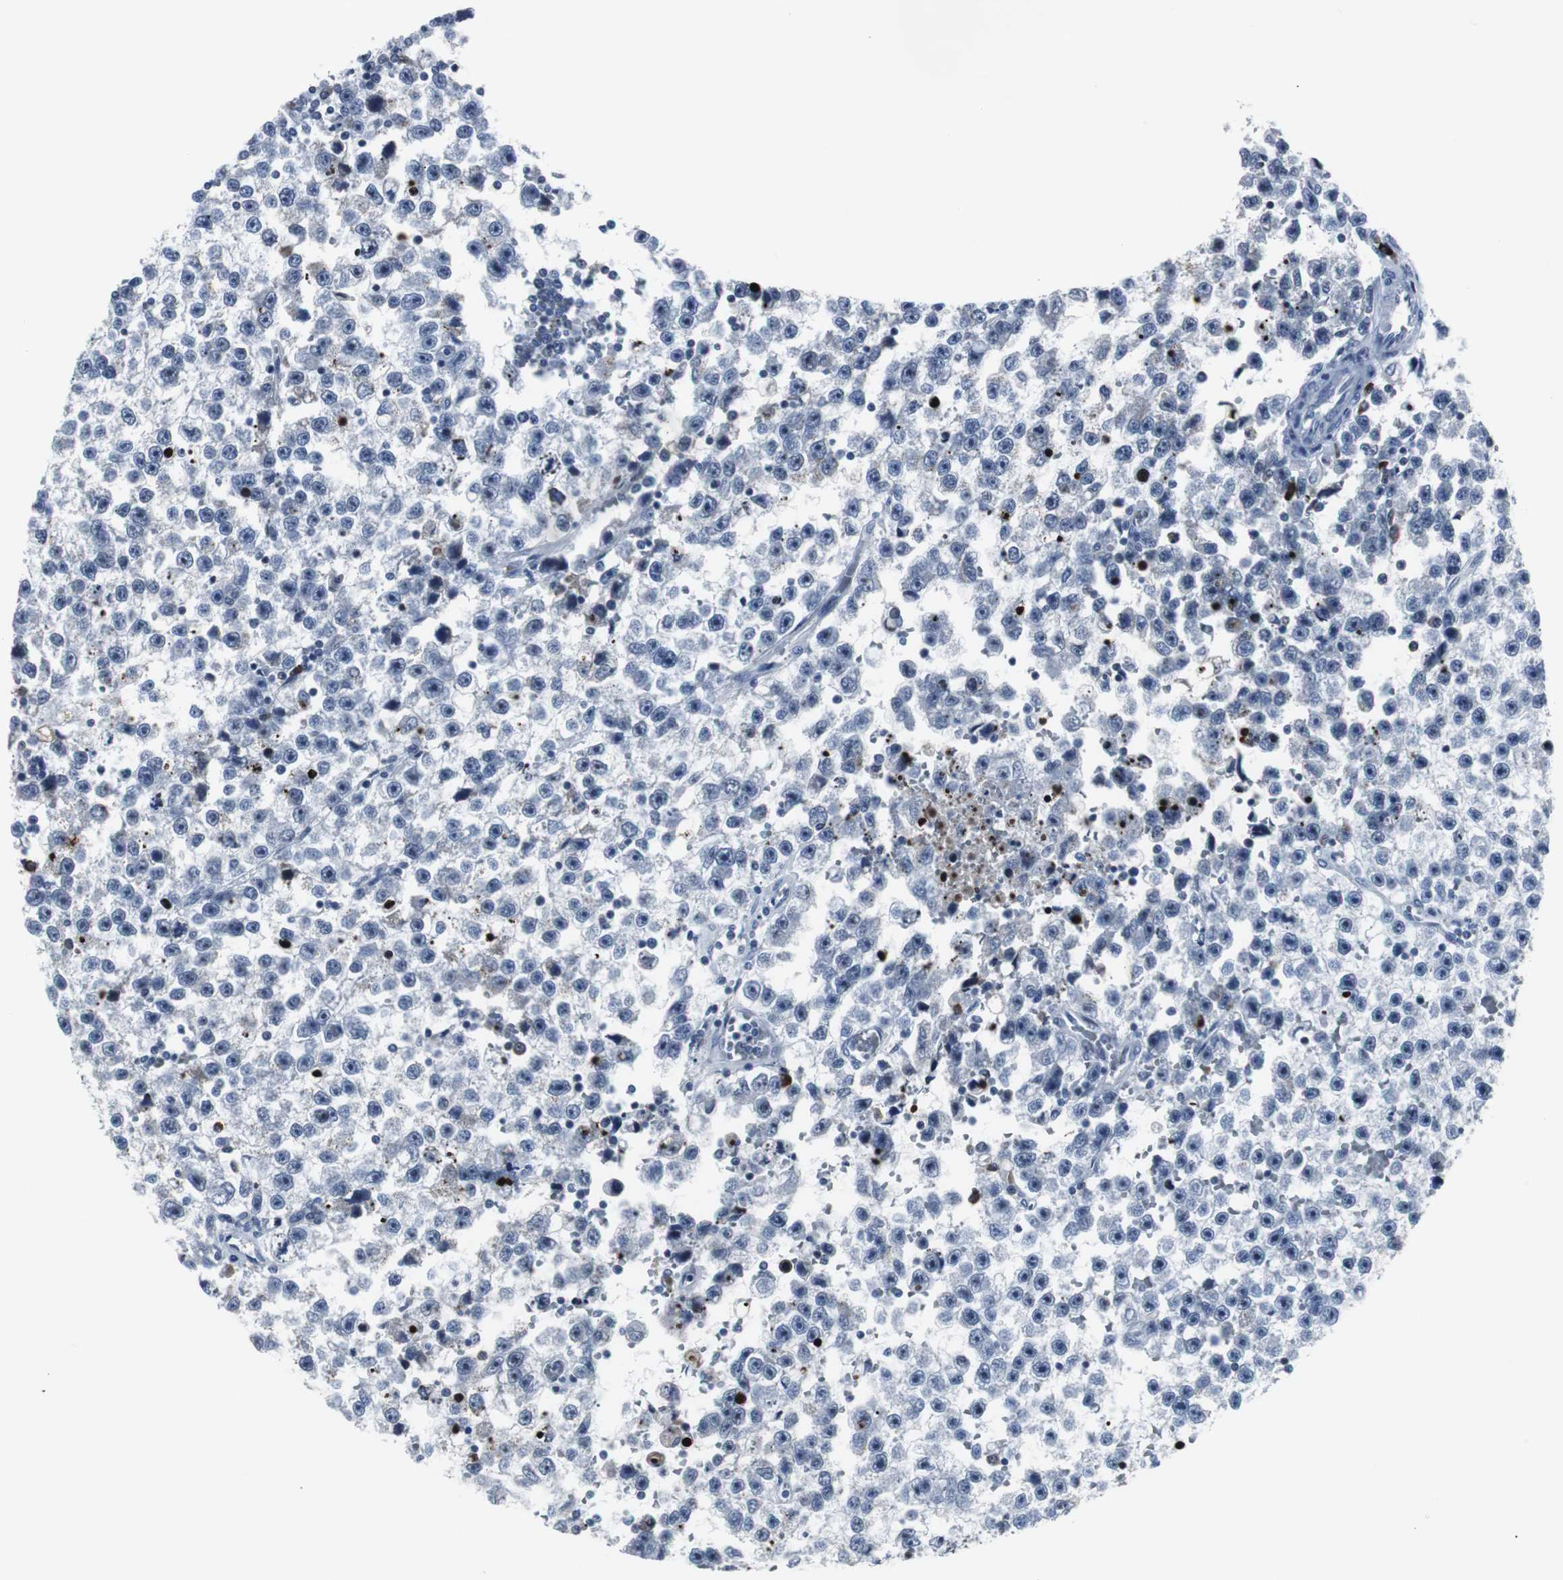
{"staining": {"intensity": "moderate", "quantity": "<25%", "location": "nuclear"}, "tissue": "testis cancer", "cell_type": "Tumor cells", "image_type": "cancer", "snomed": [{"axis": "morphology", "description": "Seminoma, NOS"}, {"axis": "topography", "description": "Testis"}], "caption": "Protein analysis of seminoma (testis) tissue shows moderate nuclear positivity in approximately <25% of tumor cells. The staining was performed using DAB (3,3'-diaminobenzidine), with brown indicating positive protein expression. Nuclei are stained blue with hematoxylin.", "gene": "DOK1", "patient": {"sex": "male", "age": 33}}